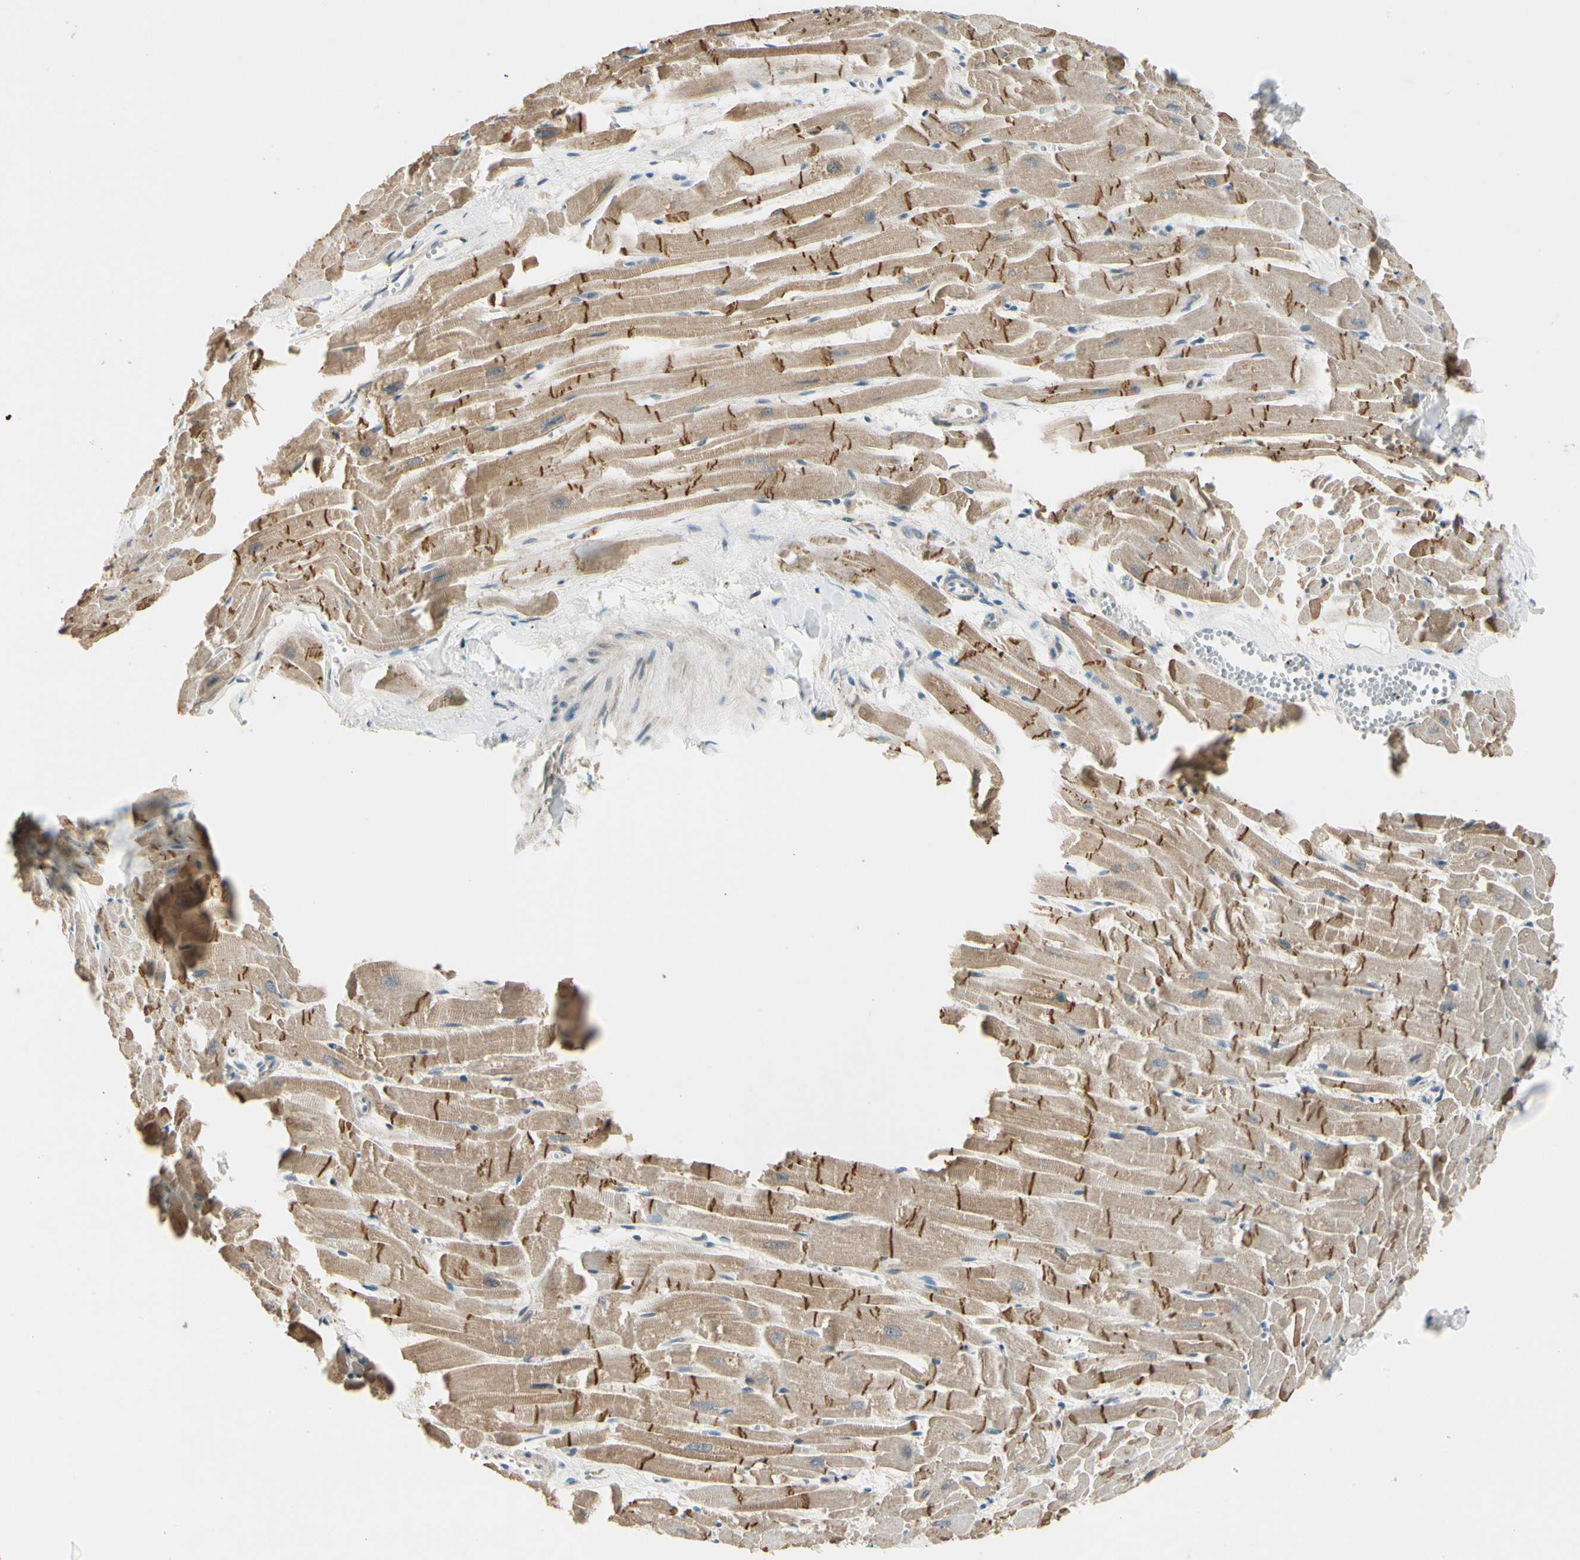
{"staining": {"intensity": "moderate", "quantity": ">75%", "location": "cytoplasmic/membranous"}, "tissue": "heart muscle", "cell_type": "Cardiomyocytes", "image_type": "normal", "snomed": [{"axis": "morphology", "description": "Normal tissue, NOS"}, {"axis": "topography", "description": "Heart"}], "caption": "Immunohistochemical staining of normal heart muscle displays moderate cytoplasmic/membranous protein staining in approximately >75% of cardiomyocytes. The staining was performed using DAB, with brown indicating positive protein expression. Nuclei are stained blue with hematoxylin.", "gene": "CDH6", "patient": {"sex": "female", "age": 19}}